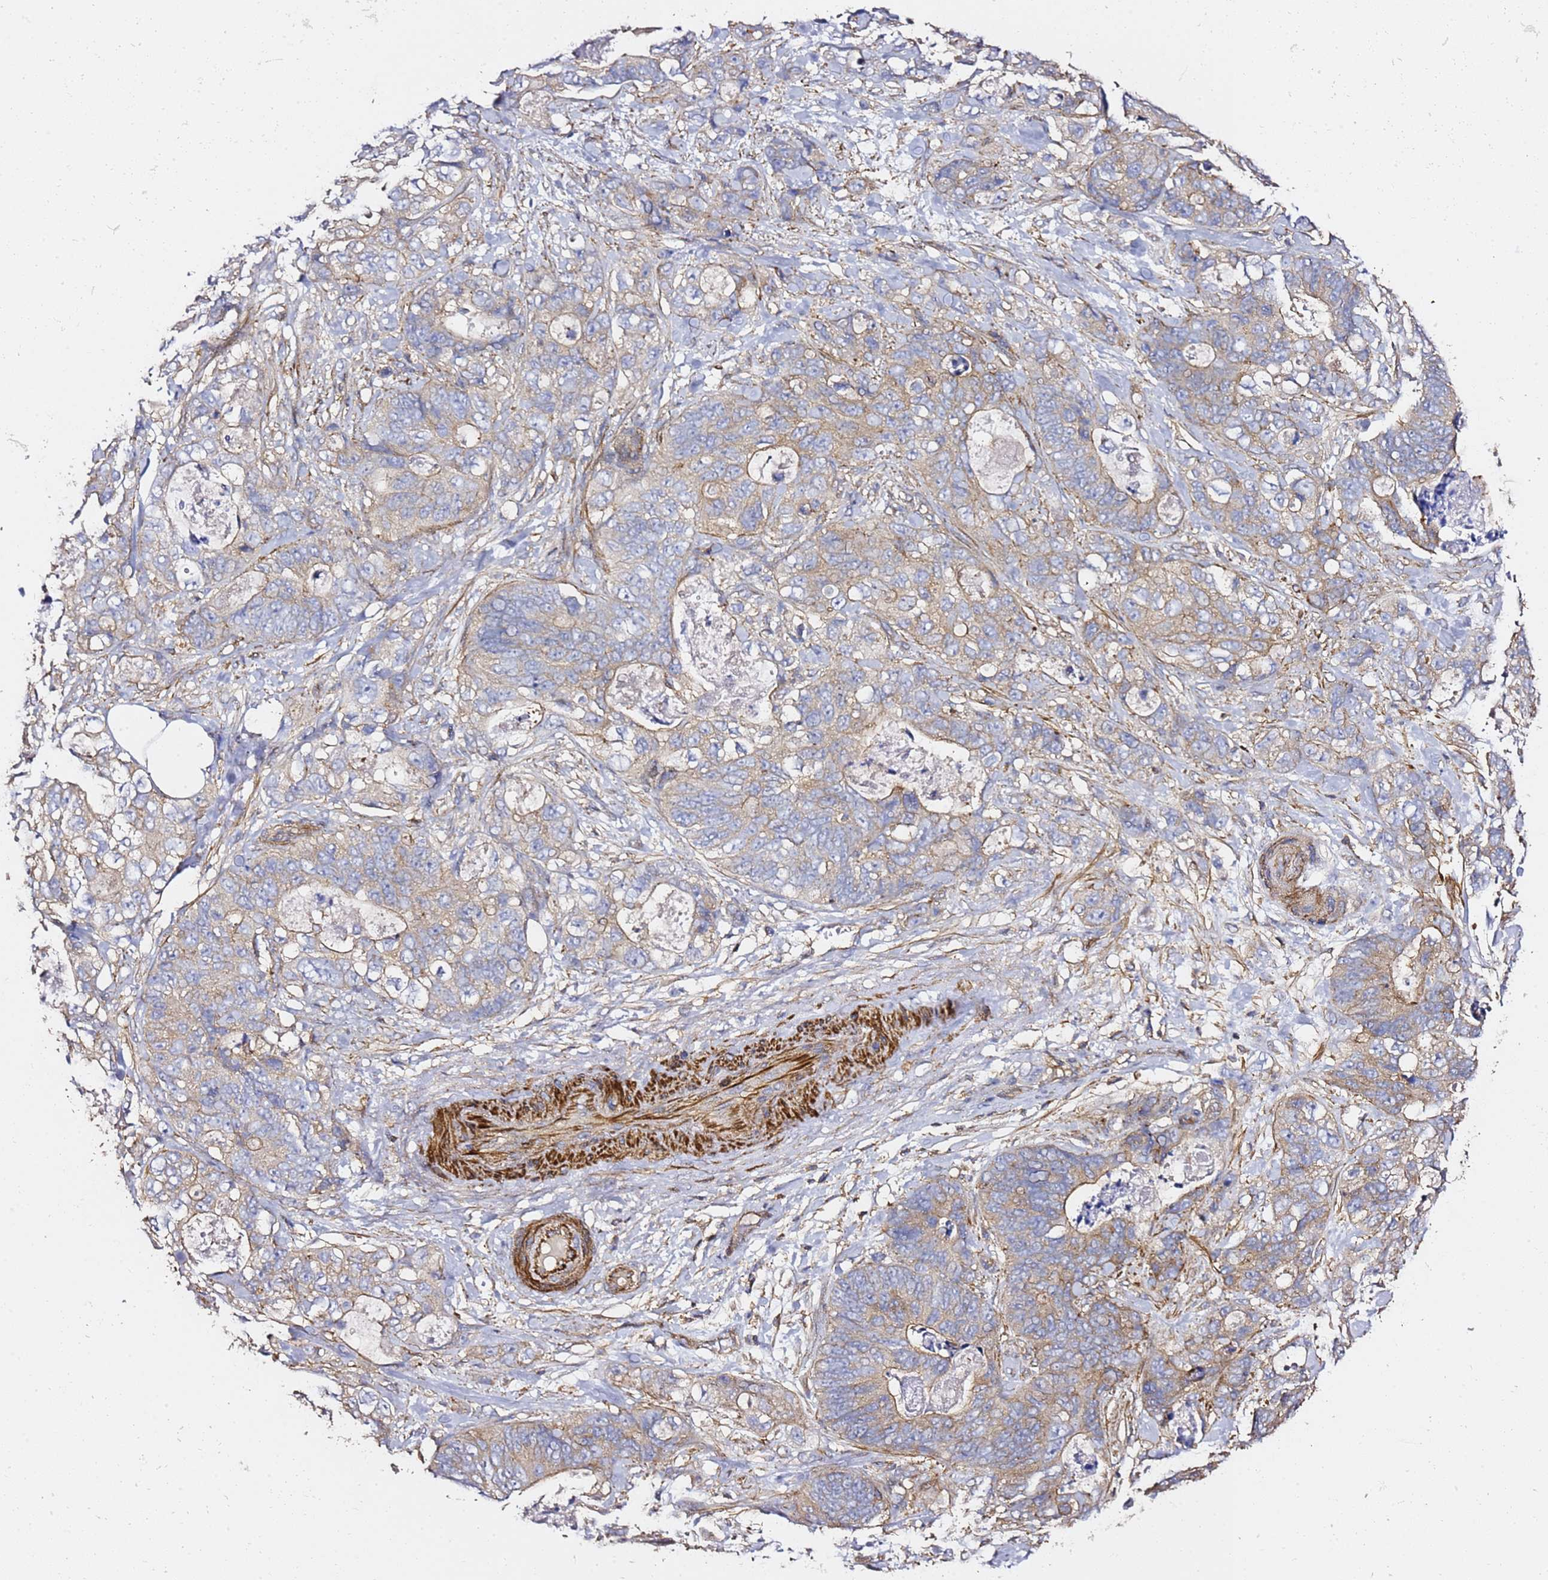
{"staining": {"intensity": "weak", "quantity": "25%-75%", "location": "cytoplasmic/membranous"}, "tissue": "stomach cancer", "cell_type": "Tumor cells", "image_type": "cancer", "snomed": [{"axis": "morphology", "description": "Normal tissue, NOS"}, {"axis": "morphology", "description": "Adenocarcinoma, NOS"}, {"axis": "topography", "description": "Stomach"}], "caption": "IHC of human stomach adenocarcinoma exhibits low levels of weak cytoplasmic/membranous positivity in approximately 25%-75% of tumor cells.", "gene": "ZFP36L2", "patient": {"sex": "female", "age": 89}}